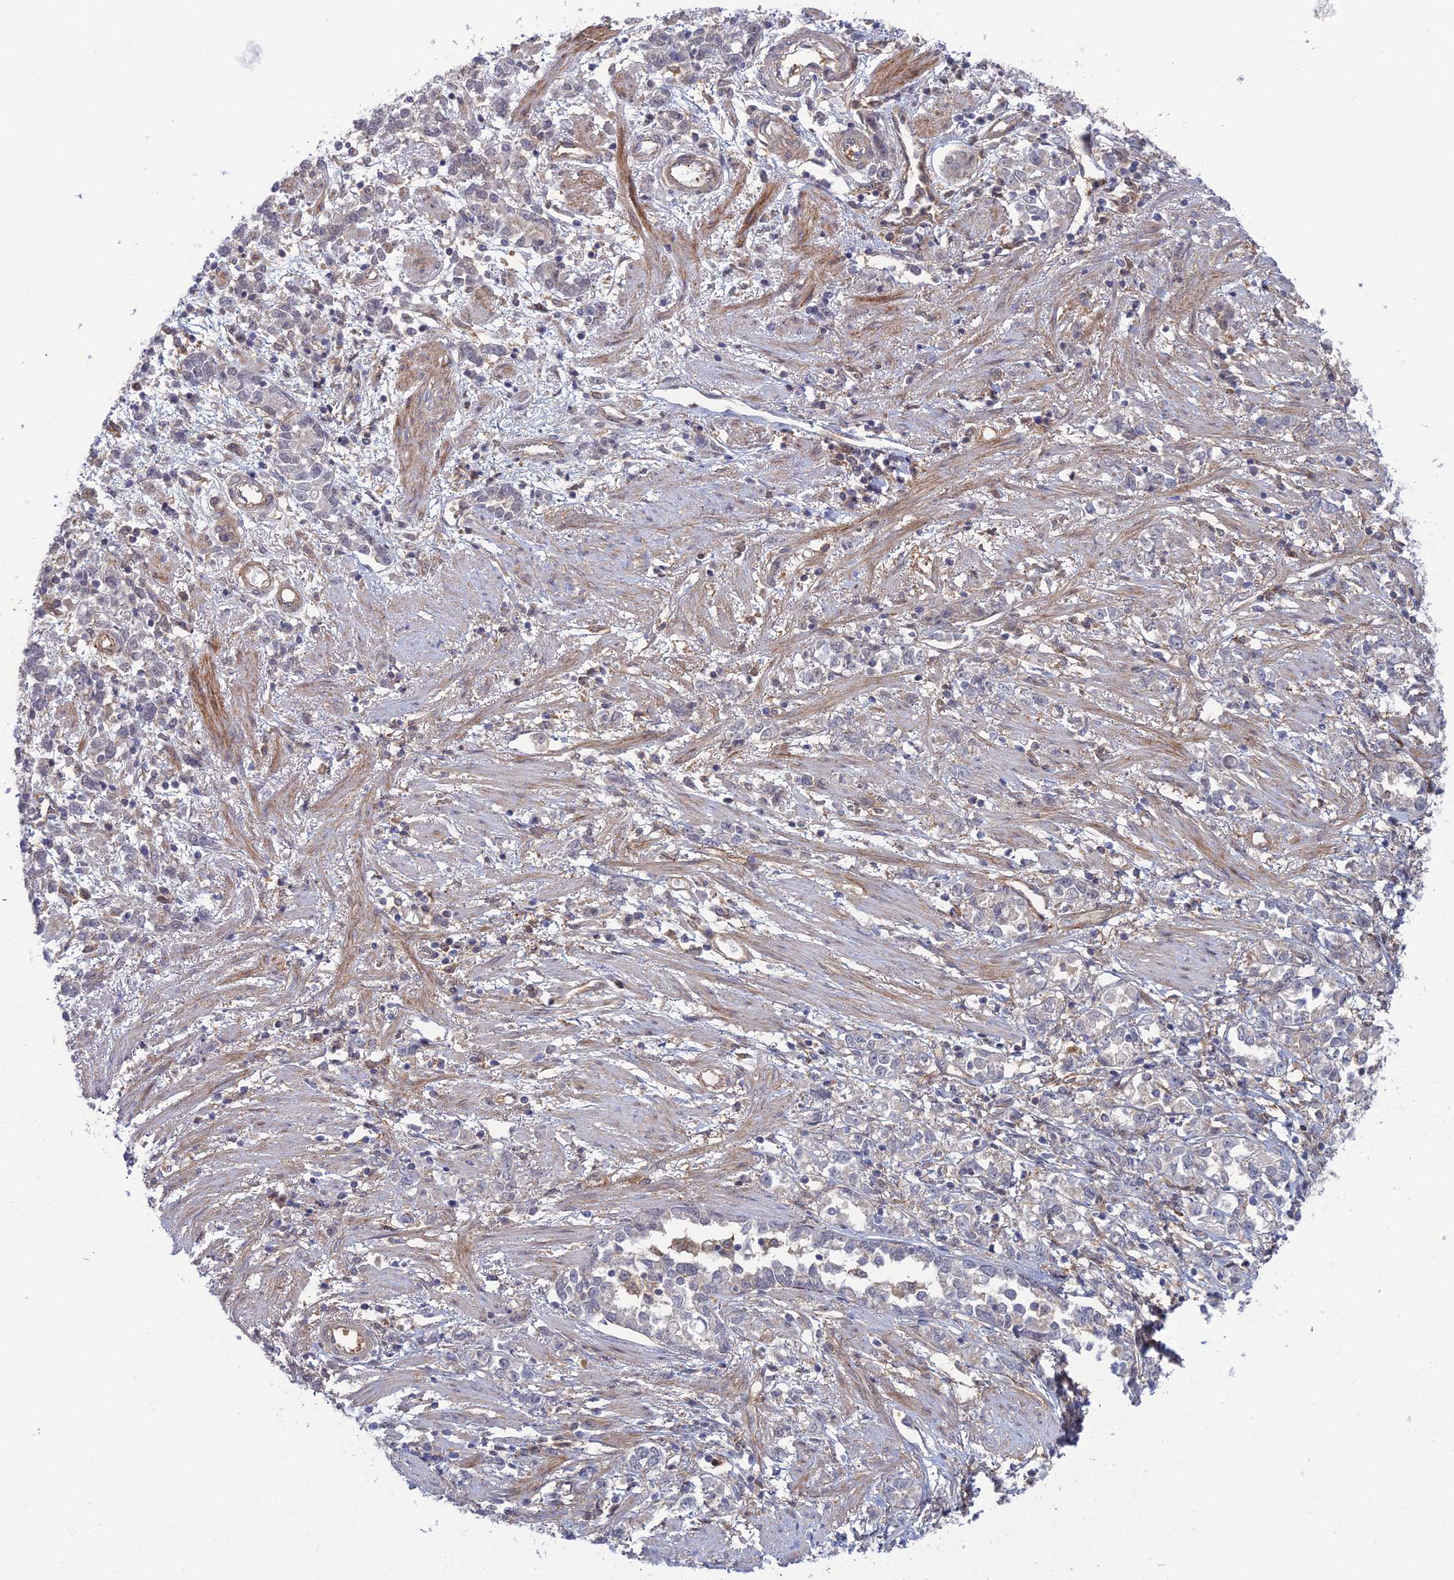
{"staining": {"intensity": "negative", "quantity": "none", "location": "none"}, "tissue": "stomach cancer", "cell_type": "Tumor cells", "image_type": "cancer", "snomed": [{"axis": "morphology", "description": "Adenocarcinoma, NOS"}, {"axis": "topography", "description": "Stomach"}], "caption": "Protein analysis of stomach cancer (adenocarcinoma) shows no significant expression in tumor cells. The staining was performed using DAB (3,3'-diaminobenzidine) to visualize the protein expression in brown, while the nuclei were stained in blue with hematoxylin (Magnification: 20x).", "gene": "ABHD1", "patient": {"sex": "female", "age": 76}}